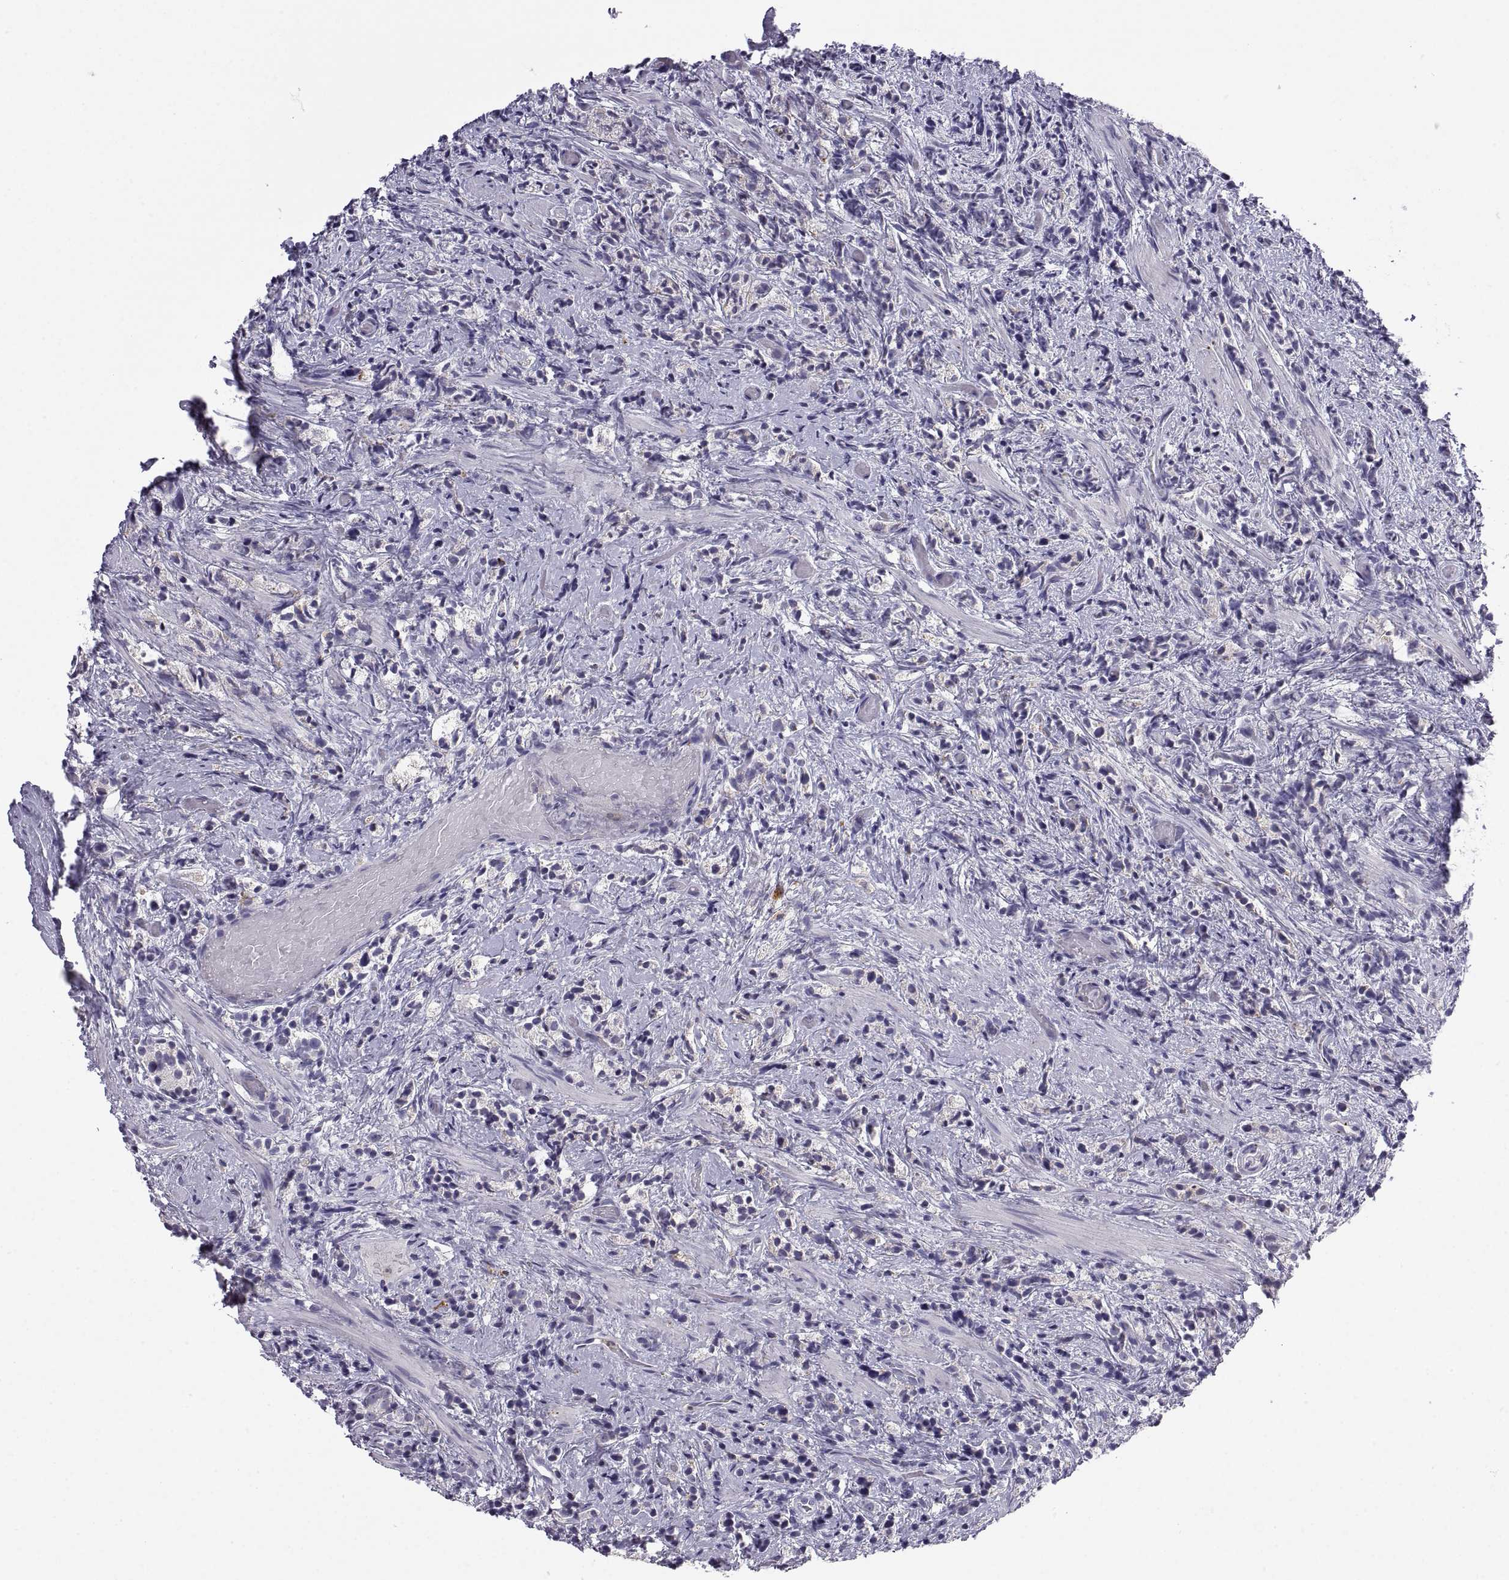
{"staining": {"intensity": "negative", "quantity": "none", "location": "none"}, "tissue": "prostate cancer", "cell_type": "Tumor cells", "image_type": "cancer", "snomed": [{"axis": "morphology", "description": "Adenocarcinoma, High grade"}, {"axis": "topography", "description": "Prostate"}], "caption": "Adenocarcinoma (high-grade) (prostate) was stained to show a protein in brown. There is no significant positivity in tumor cells. The staining is performed using DAB brown chromogen with nuclei counter-stained in using hematoxylin.", "gene": "RGS19", "patient": {"sex": "male", "age": 53}}